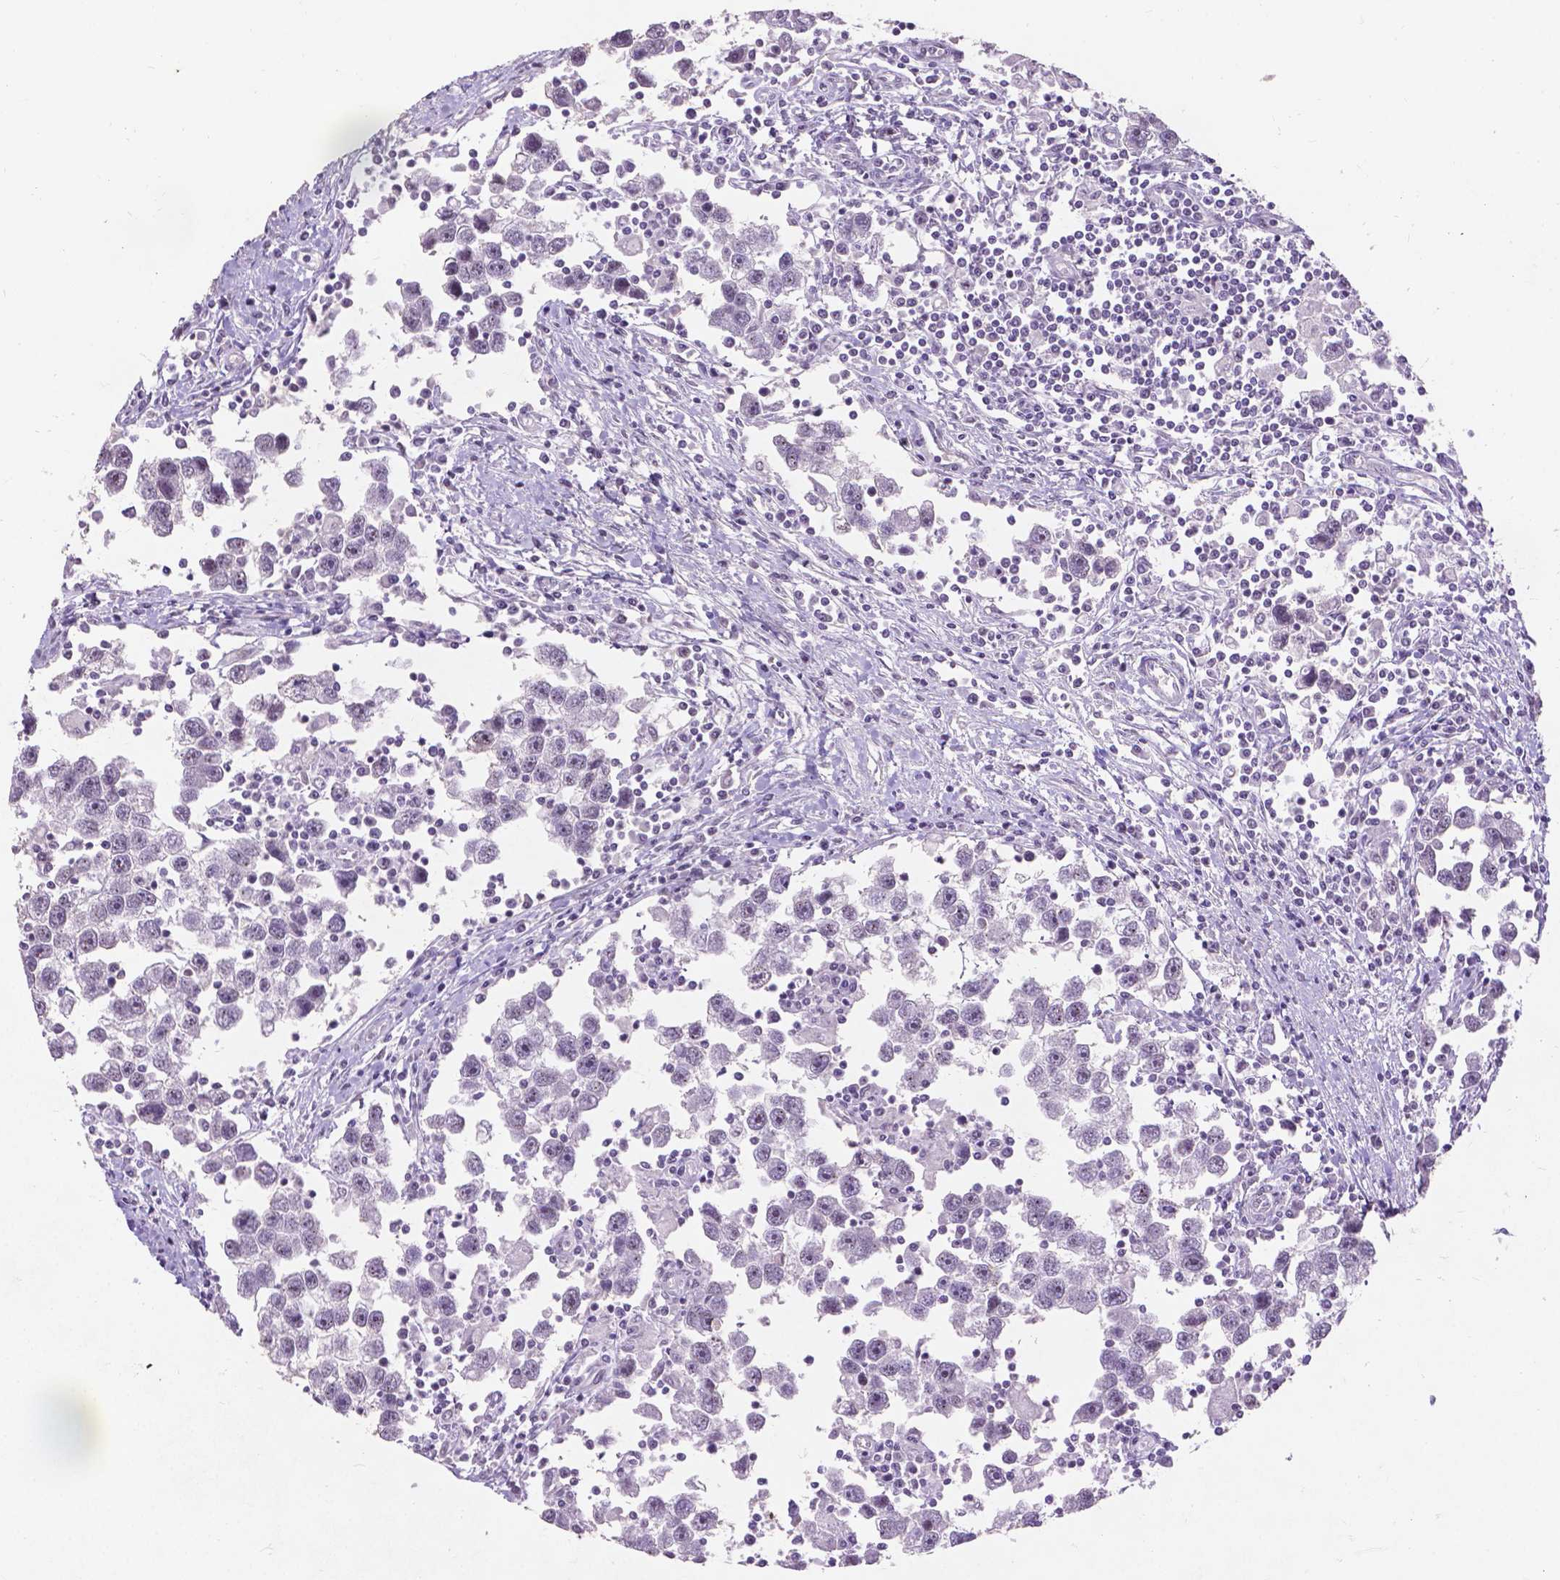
{"staining": {"intensity": "negative", "quantity": "none", "location": "none"}, "tissue": "testis cancer", "cell_type": "Tumor cells", "image_type": "cancer", "snomed": [{"axis": "morphology", "description": "Seminoma, NOS"}, {"axis": "topography", "description": "Testis"}], "caption": "Photomicrograph shows no protein staining in tumor cells of testis cancer (seminoma) tissue.", "gene": "COIL", "patient": {"sex": "male", "age": 30}}